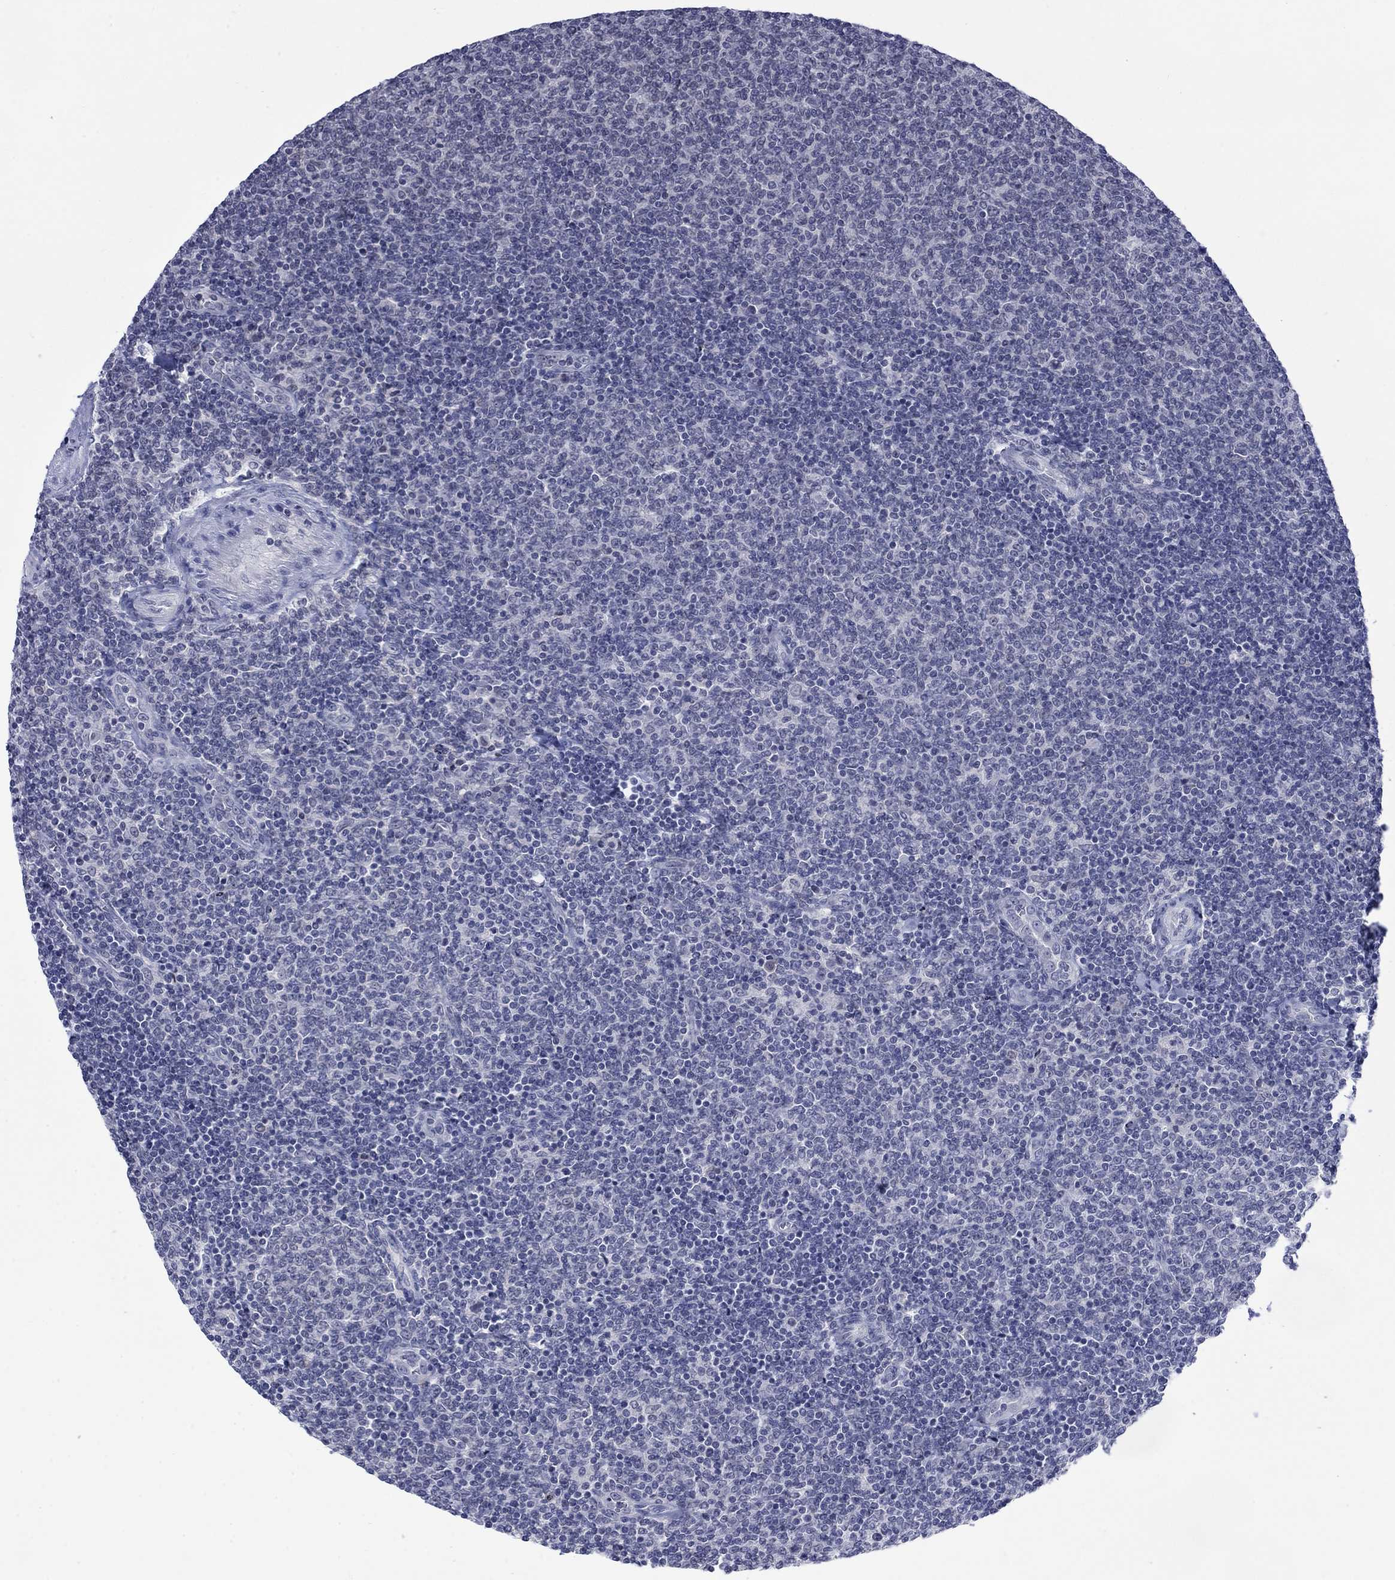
{"staining": {"intensity": "negative", "quantity": "none", "location": "none"}, "tissue": "lymphoma", "cell_type": "Tumor cells", "image_type": "cancer", "snomed": [{"axis": "morphology", "description": "Malignant lymphoma, non-Hodgkin's type, Low grade"}, {"axis": "topography", "description": "Lymph node"}], "caption": "Human malignant lymphoma, non-Hodgkin's type (low-grade) stained for a protein using immunohistochemistry shows no expression in tumor cells.", "gene": "NSMF", "patient": {"sex": "male", "age": 52}}